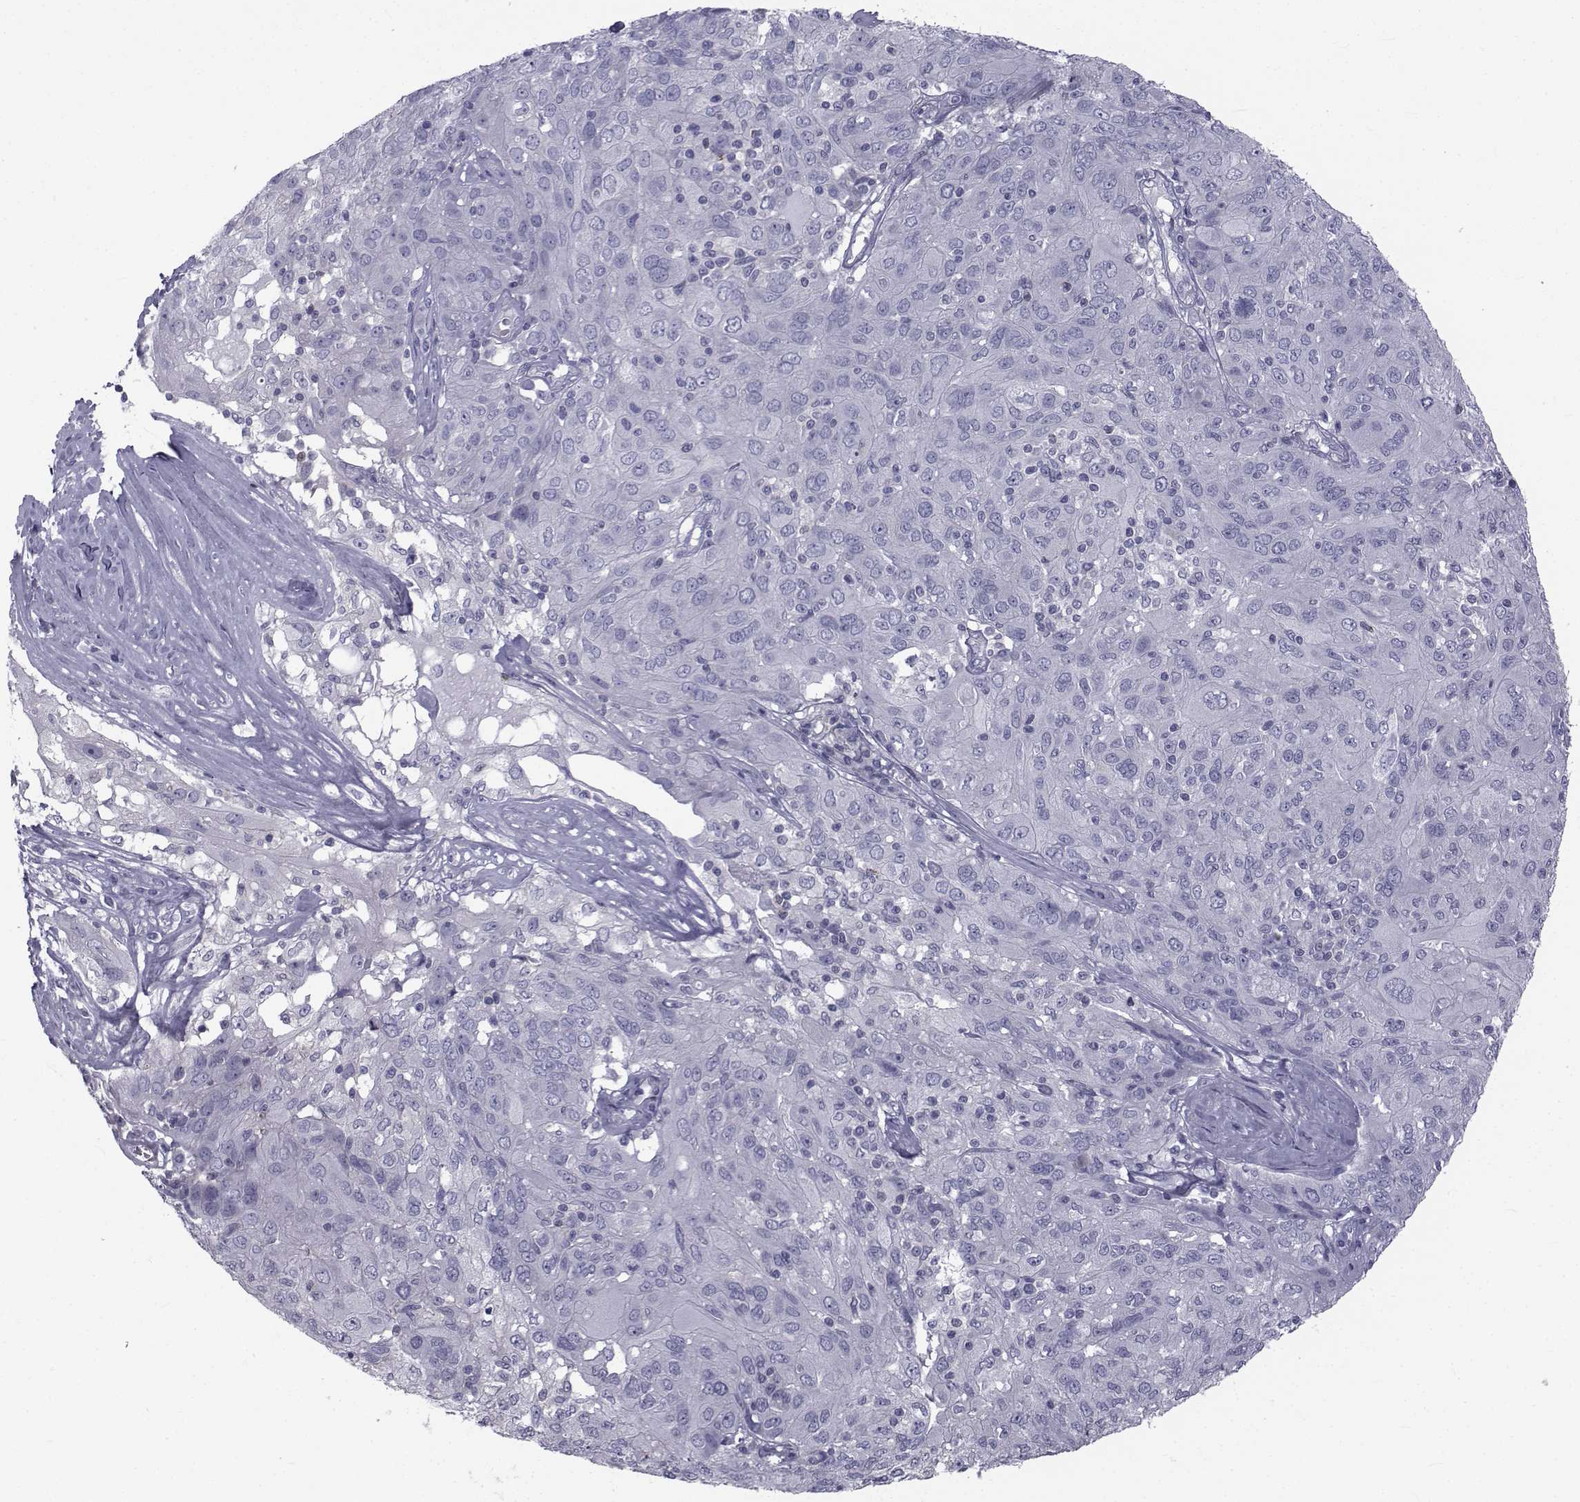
{"staining": {"intensity": "negative", "quantity": "none", "location": "none"}, "tissue": "ovarian cancer", "cell_type": "Tumor cells", "image_type": "cancer", "snomed": [{"axis": "morphology", "description": "Carcinoma, endometroid"}, {"axis": "topography", "description": "Ovary"}], "caption": "A high-resolution micrograph shows immunohistochemistry (IHC) staining of endometroid carcinoma (ovarian), which demonstrates no significant positivity in tumor cells. Brightfield microscopy of immunohistochemistry stained with DAB (brown) and hematoxylin (blue), captured at high magnification.", "gene": "FDXR", "patient": {"sex": "female", "age": 50}}